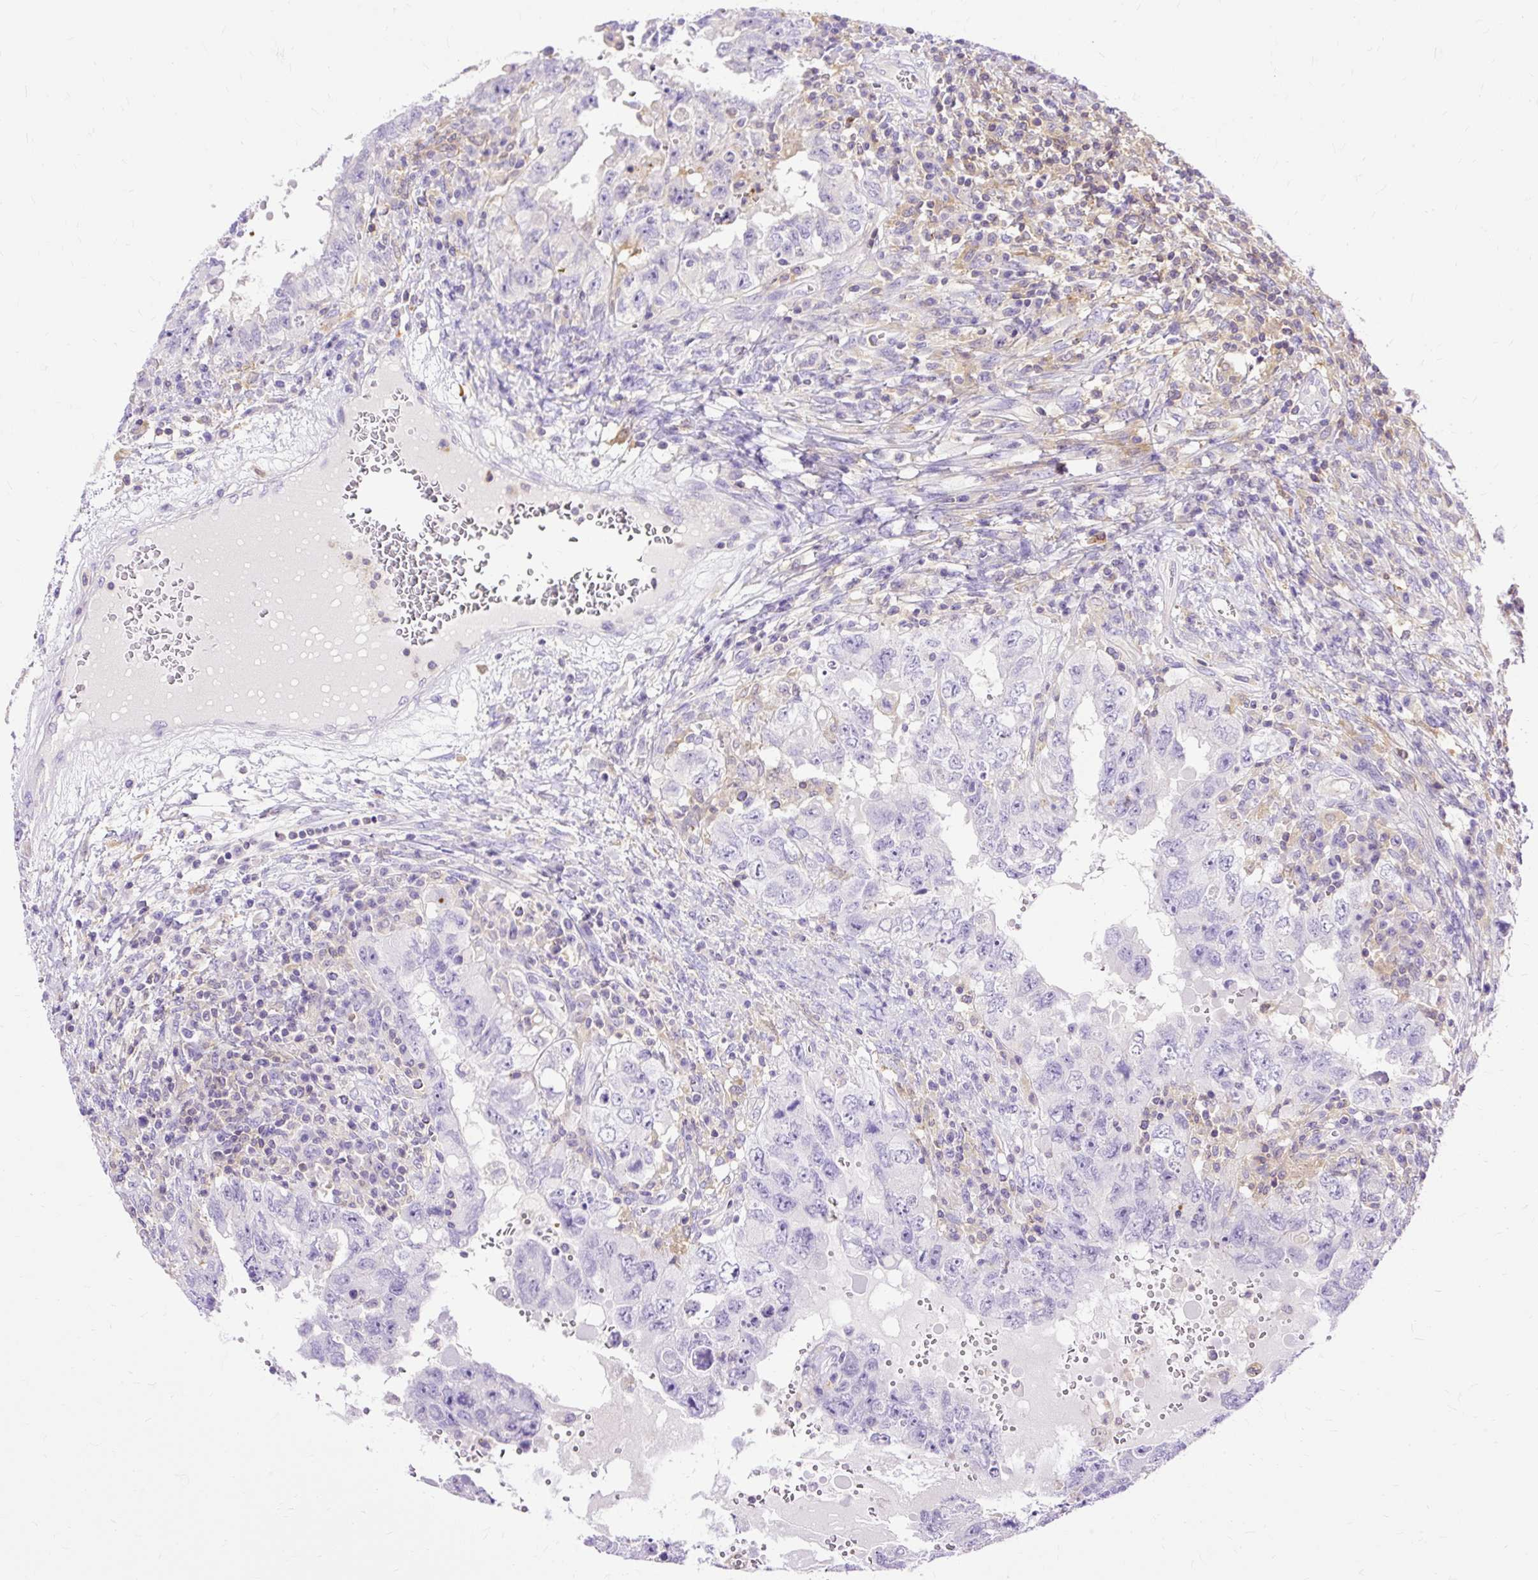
{"staining": {"intensity": "negative", "quantity": "none", "location": "none"}, "tissue": "testis cancer", "cell_type": "Tumor cells", "image_type": "cancer", "snomed": [{"axis": "morphology", "description": "Carcinoma, Embryonal, NOS"}, {"axis": "topography", "description": "Testis"}], "caption": "Immunohistochemical staining of testis cancer (embryonal carcinoma) reveals no significant positivity in tumor cells.", "gene": "TWF2", "patient": {"sex": "male", "age": 26}}